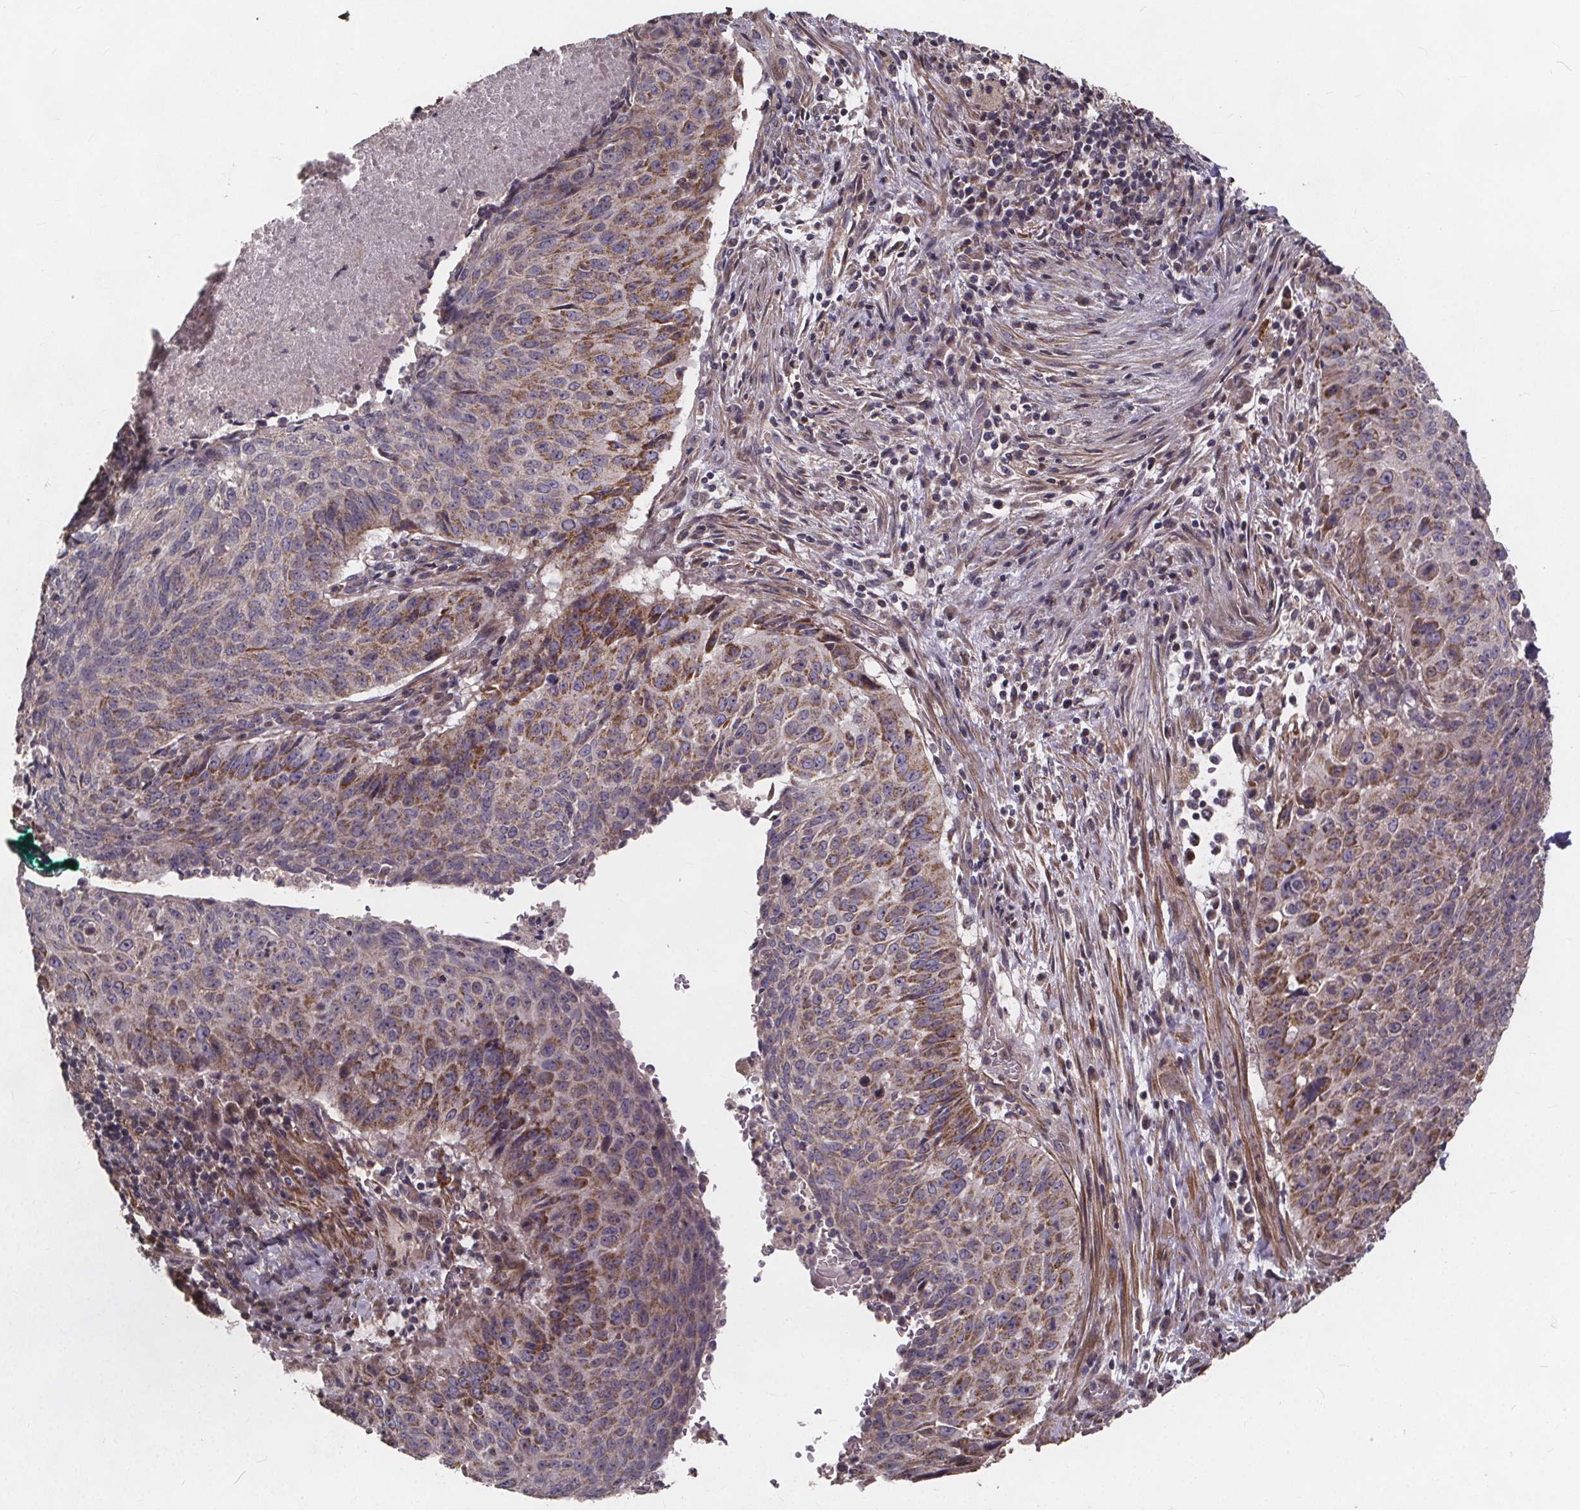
{"staining": {"intensity": "moderate", "quantity": "25%-75%", "location": "cytoplasmic/membranous"}, "tissue": "lung cancer", "cell_type": "Tumor cells", "image_type": "cancer", "snomed": [{"axis": "morphology", "description": "Normal tissue, NOS"}, {"axis": "morphology", "description": "Squamous cell carcinoma, NOS"}, {"axis": "topography", "description": "Bronchus"}, {"axis": "topography", "description": "Lung"}], "caption": "The photomicrograph reveals immunohistochemical staining of lung cancer. There is moderate cytoplasmic/membranous positivity is present in approximately 25%-75% of tumor cells.", "gene": "YME1L1", "patient": {"sex": "male", "age": 64}}